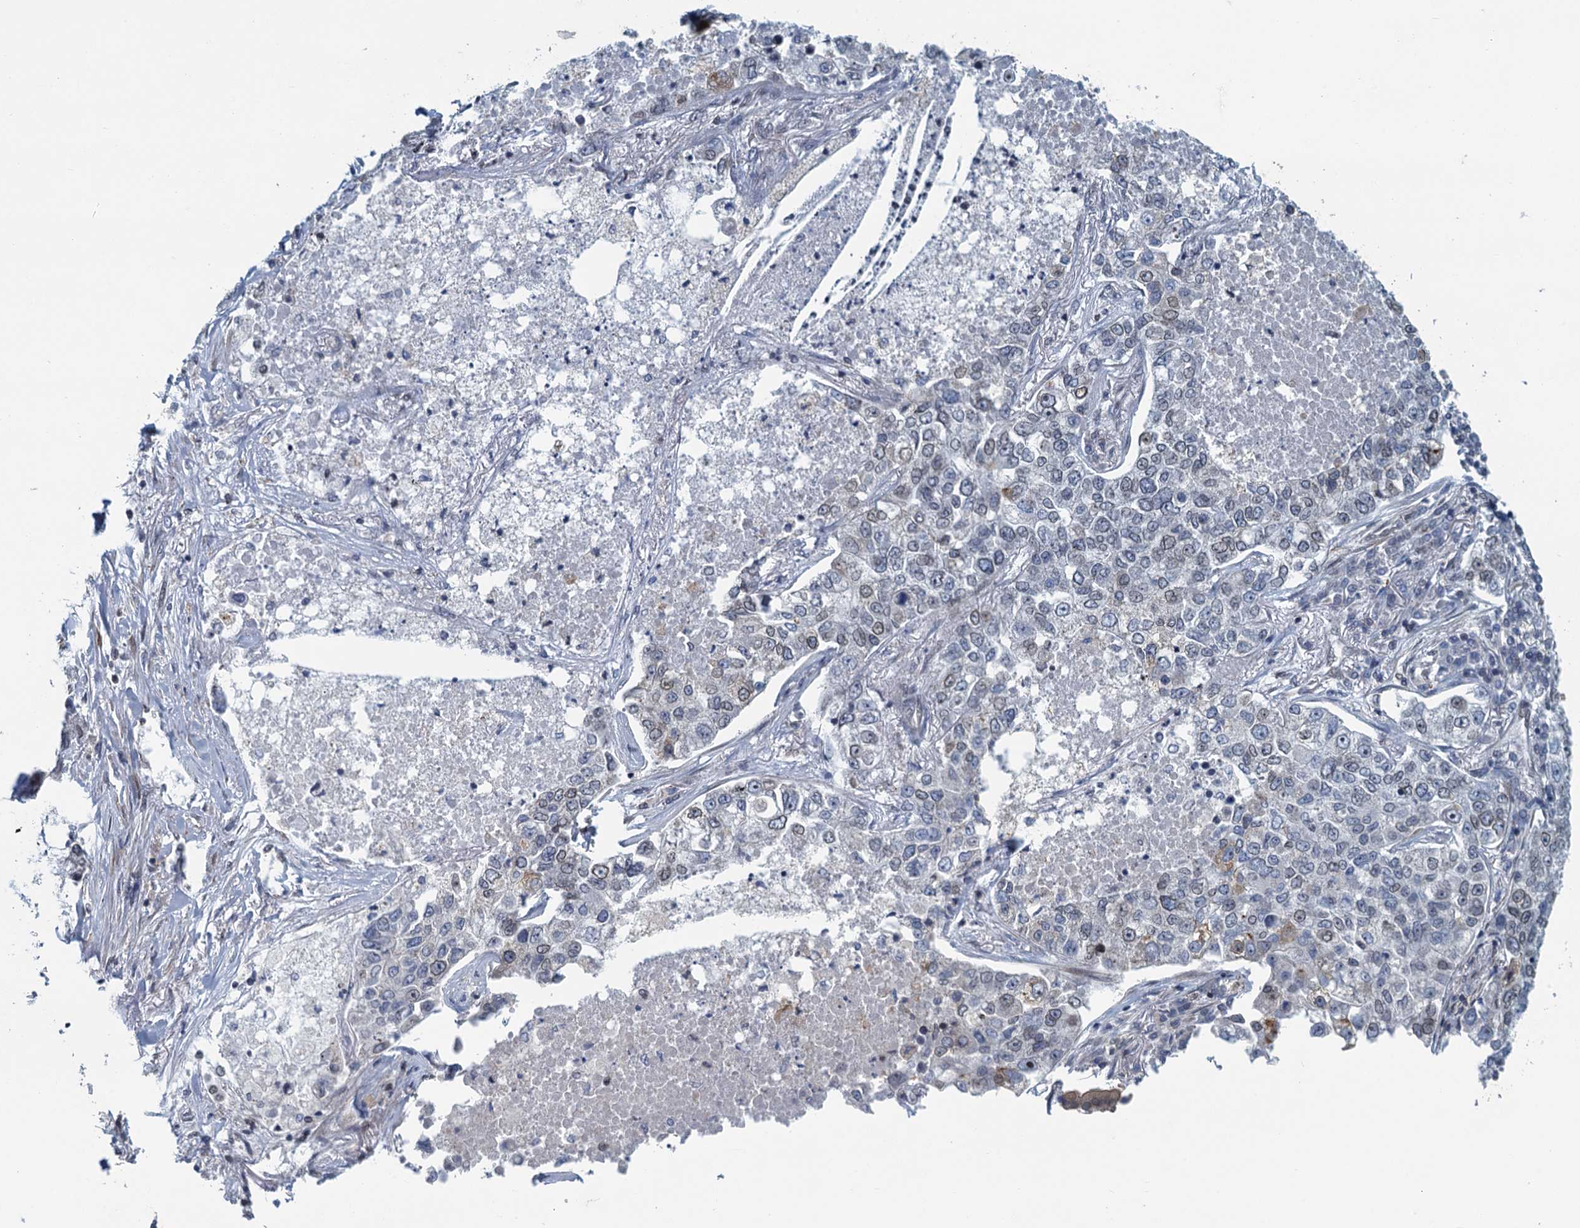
{"staining": {"intensity": "weak", "quantity": "25%-75%", "location": "cytoplasmic/membranous,nuclear"}, "tissue": "lung cancer", "cell_type": "Tumor cells", "image_type": "cancer", "snomed": [{"axis": "morphology", "description": "Adenocarcinoma, NOS"}, {"axis": "topography", "description": "Lung"}], "caption": "IHC micrograph of lung cancer stained for a protein (brown), which demonstrates low levels of weak cytoplasmic/membranous and nuclear positivity in approximately 25%-75% of tumor cells.", "gene": "CCDC34", "patient": {"sex": "male", "age": 49}}